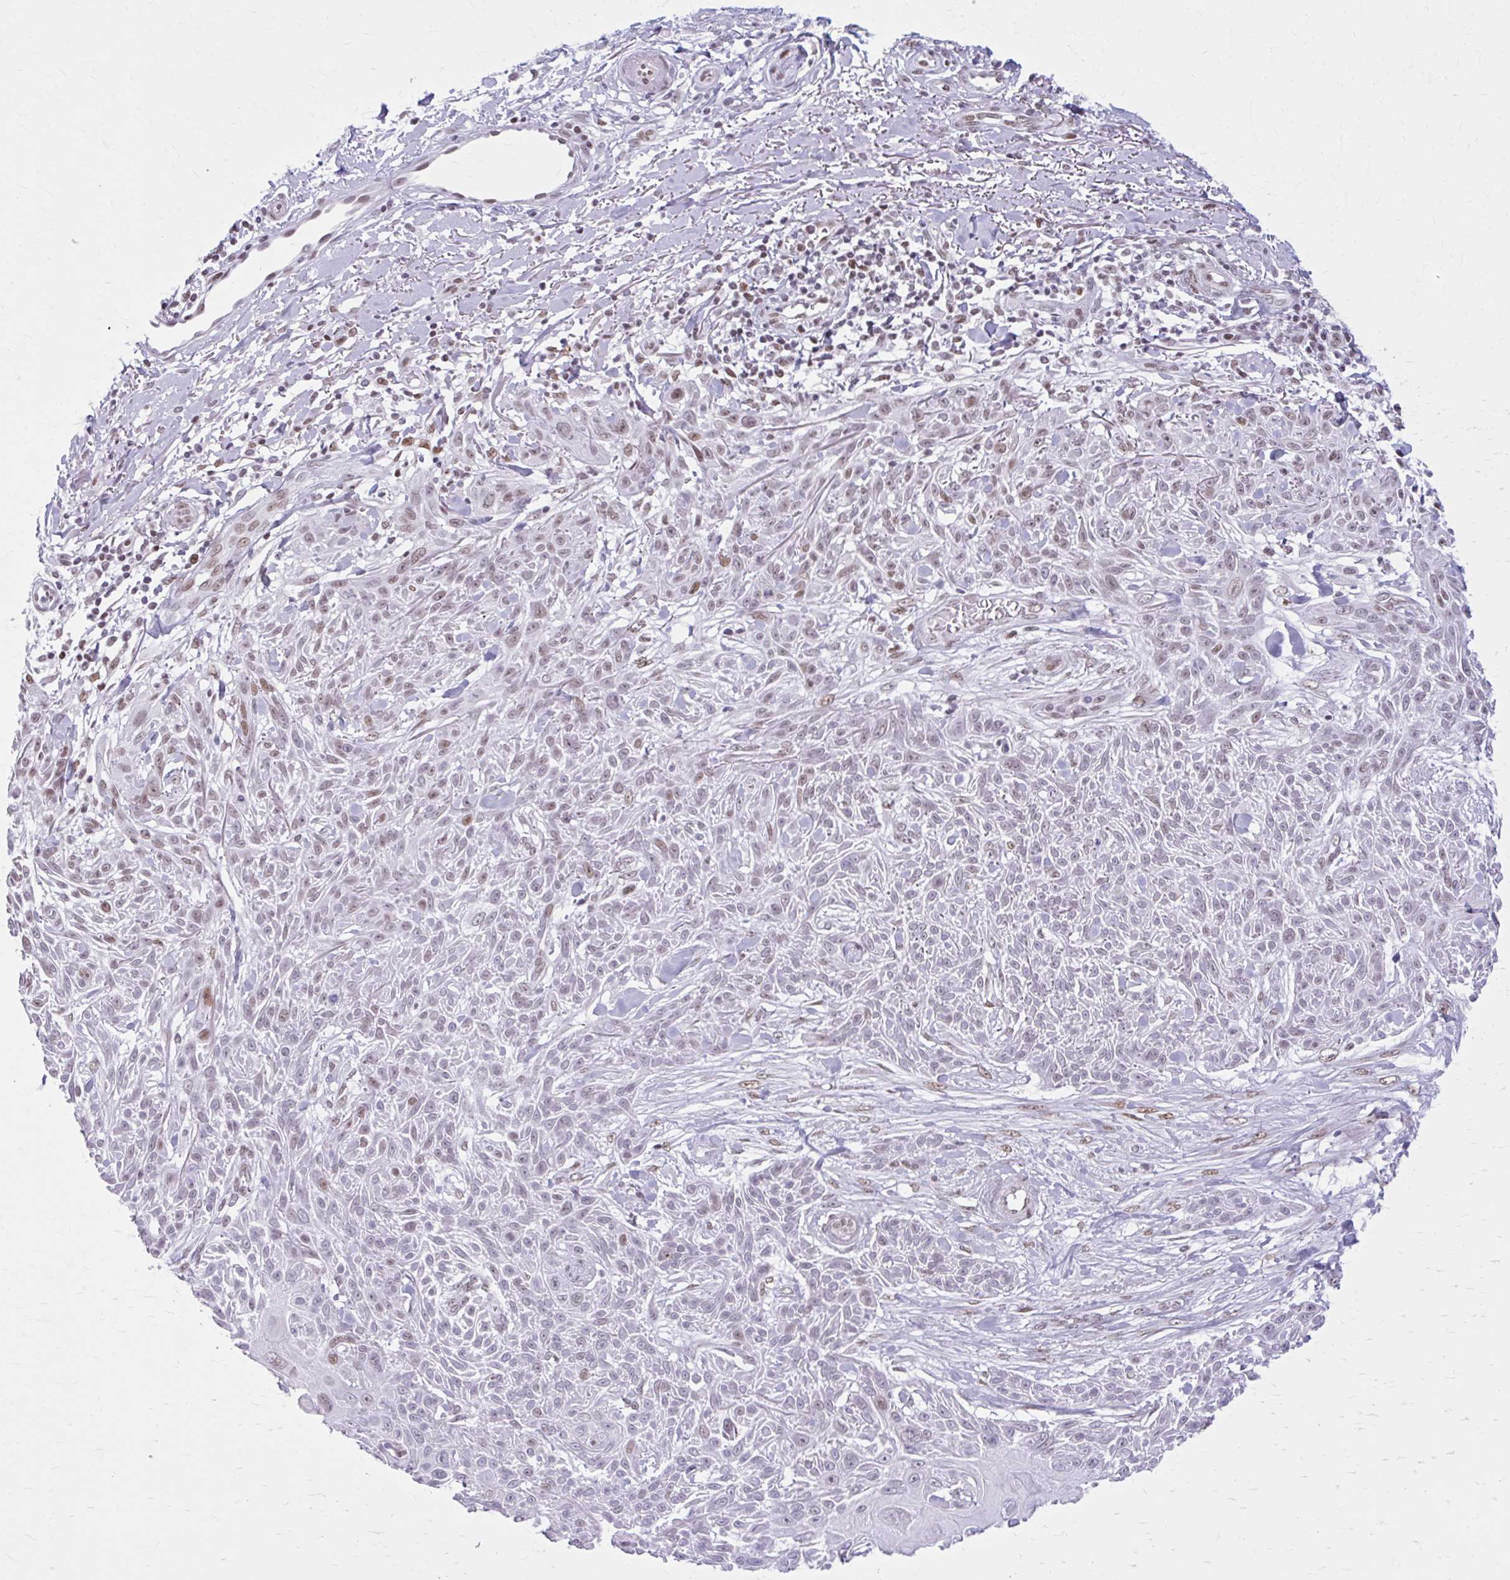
{"staining": {"intensity": "moderate", "quantity": "25%-75%", "location": "nuclear"}, "tissue": "skin cancer", "cell_type": "Tumor cells", "image_type": "cancer", "snomed": [{"axis": "morphology", "description": "Squamous cell carcinoma, NOS"}, {"axis": "topography", "description": "Skin"}], "caption": "Tumor cells reveal medium levels of moderate nuclear positivity in about 25%-75% of cells in squamous cell carcinoma (skin).", "gene": "PABIR1", "patient": {"sex": "male", "age": 86}}